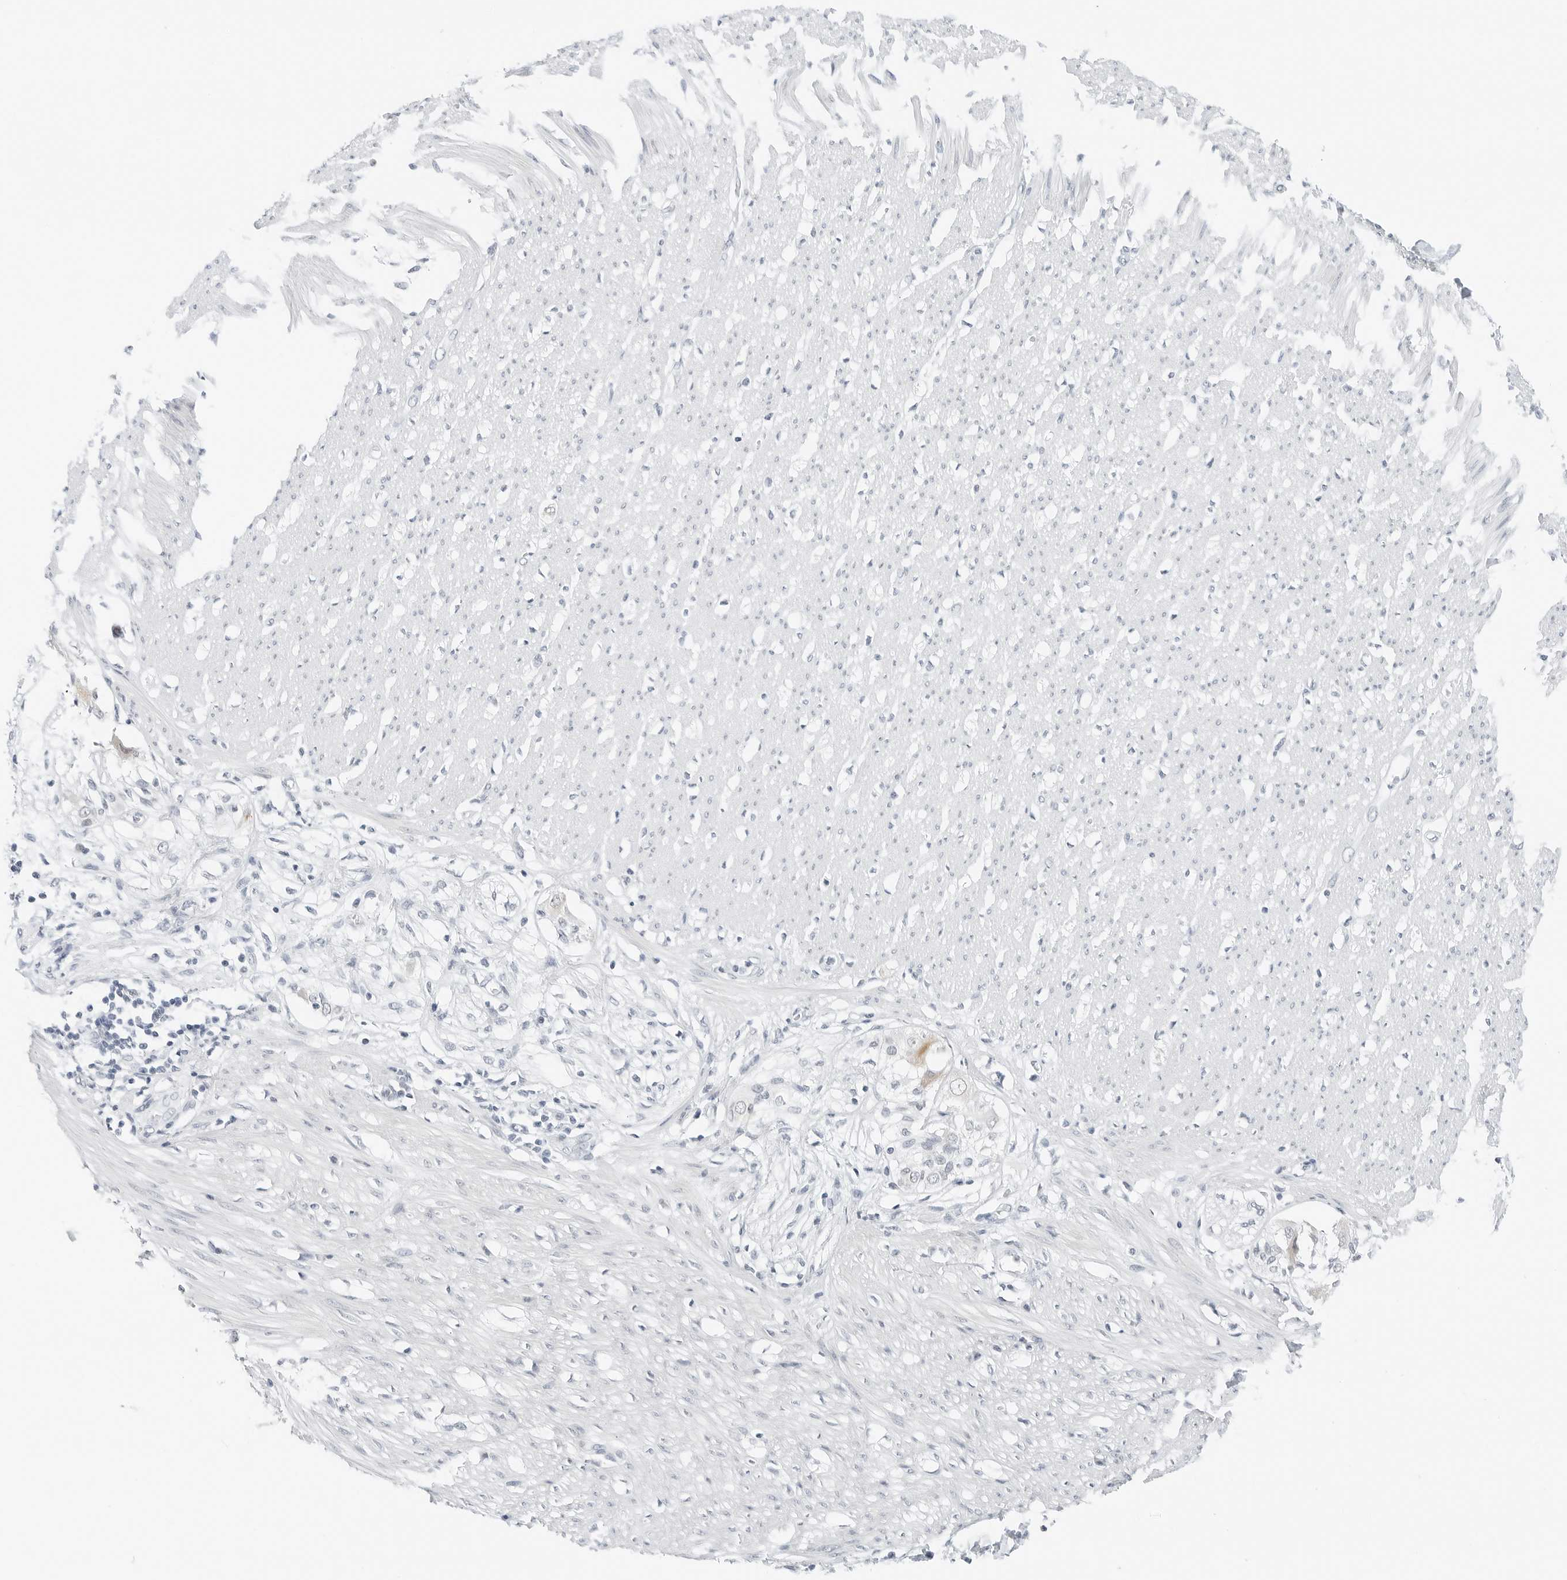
{"staining": {"intensity": "weak", "quantity": "<25%", "location": "cytoplasmic/membranous,nuclear"}, "tissue": "smooth muscle", "cell_type": "Smooth muscle cells", "image_type": "normal", "snomed": [{"axis": "morphology", "description": "Normal tissue, NOS"}, {"axis": "morphology", "description": "Adenocarcinoma, NOS"}, {"axis": "topography", "description": "Colon"}, {"axis": "topography", "description": "Peripheral nerve tissue"}], "caption": "Smooth muscle was stained to show a protein in brown. There is no significant expression in smooth muscle cells. The staining was performed using DAB to visualize the protein expression in brown, while the nuclei were stained in blue with hematoxylin (Magnification: 20x).", "gene": "CCSAP", "patient": {"sex": "male", "age": 14}}